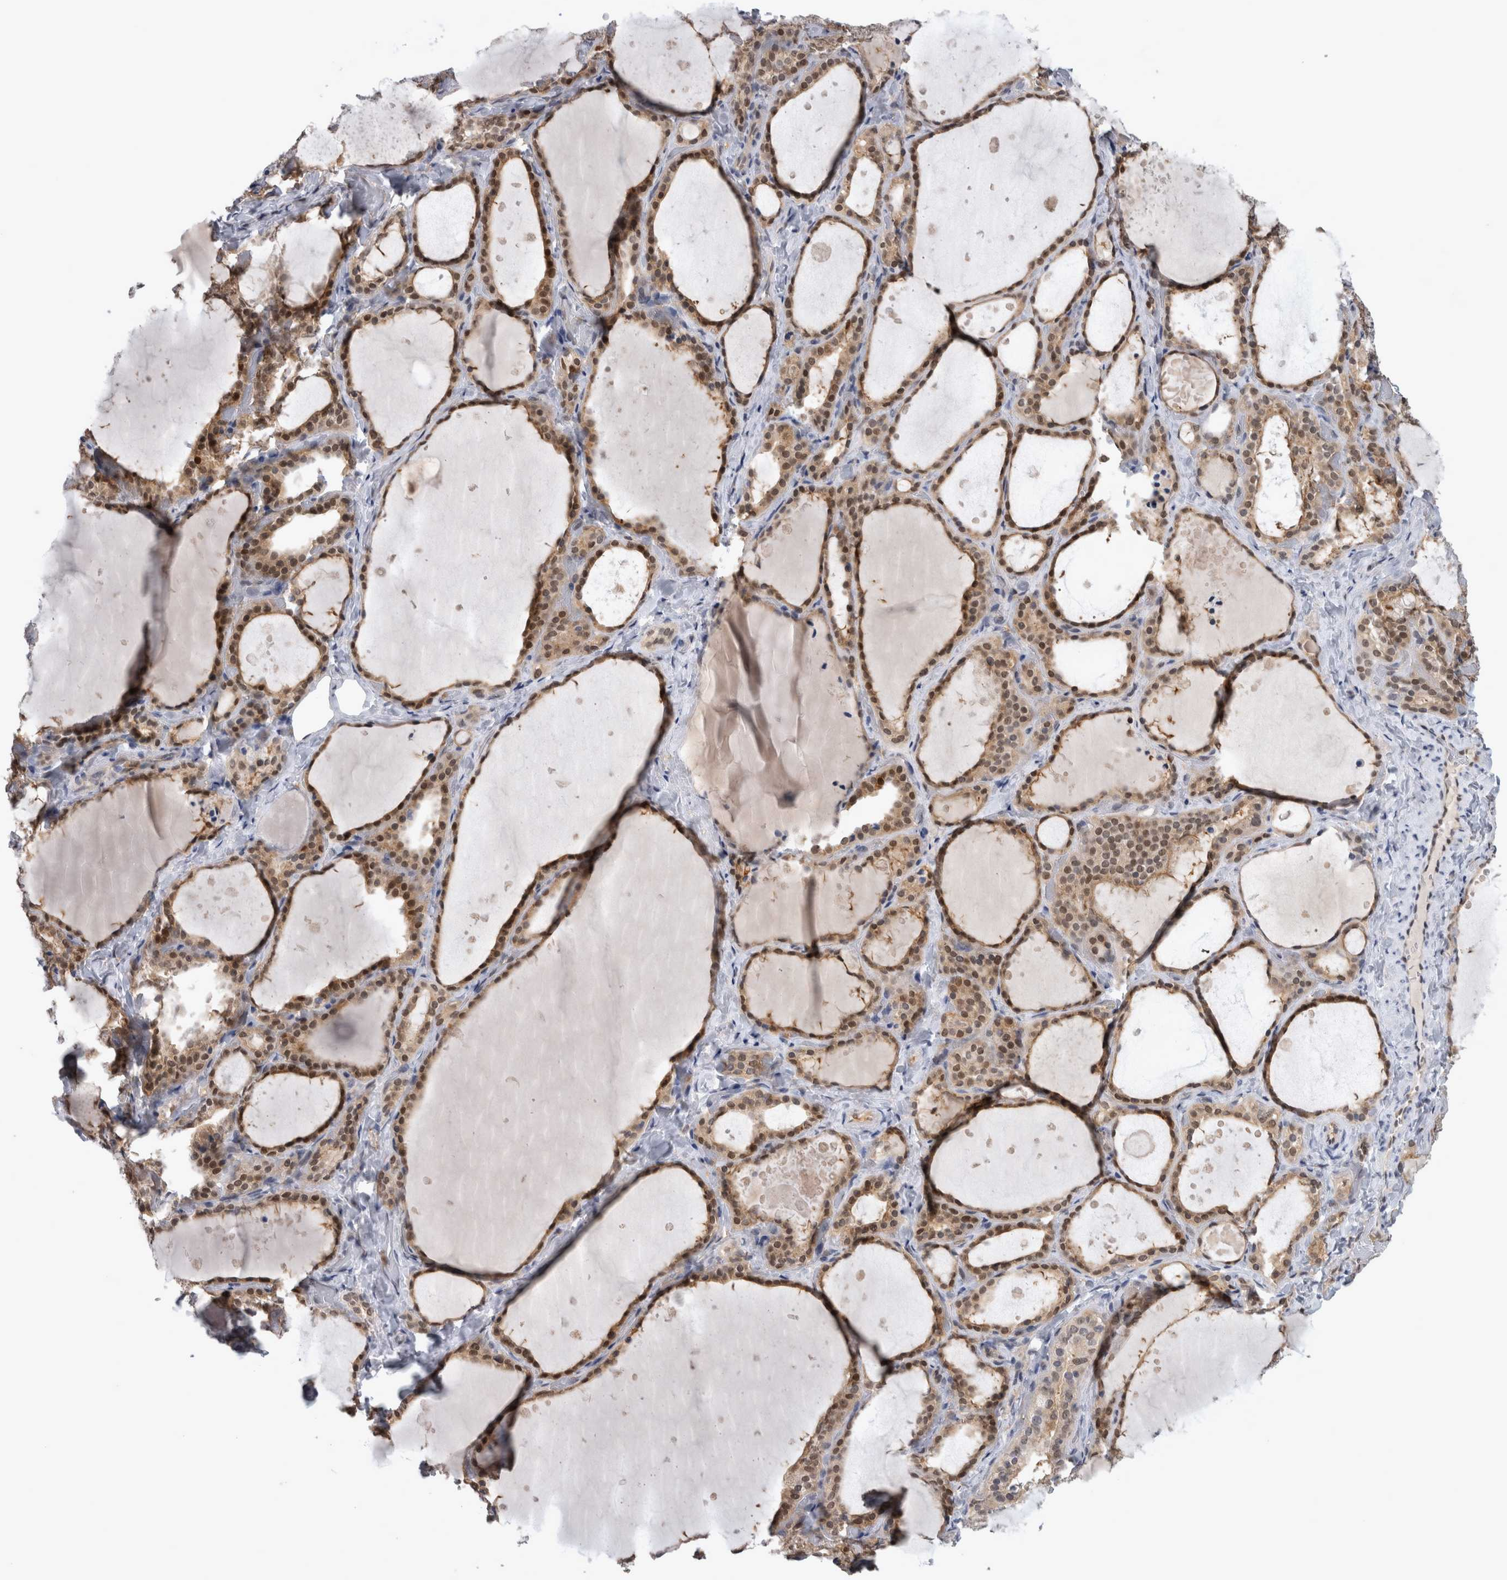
{"staining": {"intensity": "strong", "quantity": "25%-75%", "location": "cytoplasmic/membranous,nuclear"}, "tissue": "thyroid gland", "cell_type": "Glandular cells", "image_type": "normal", "snomed": [{"axis": "morphology", "description": "Normal tissue, NOS"}, {"axis": "topography", "description": "Thyroid gland"}], "caption": "Immunohistochemical staining of normal human thyroid gland exhibits strong cytoplasmic/membranous,nuclear protein expression in about 25%-75% of glandular cells.", "gene": "NAPRT", "patient": {"sex": "female", "age": 44}}